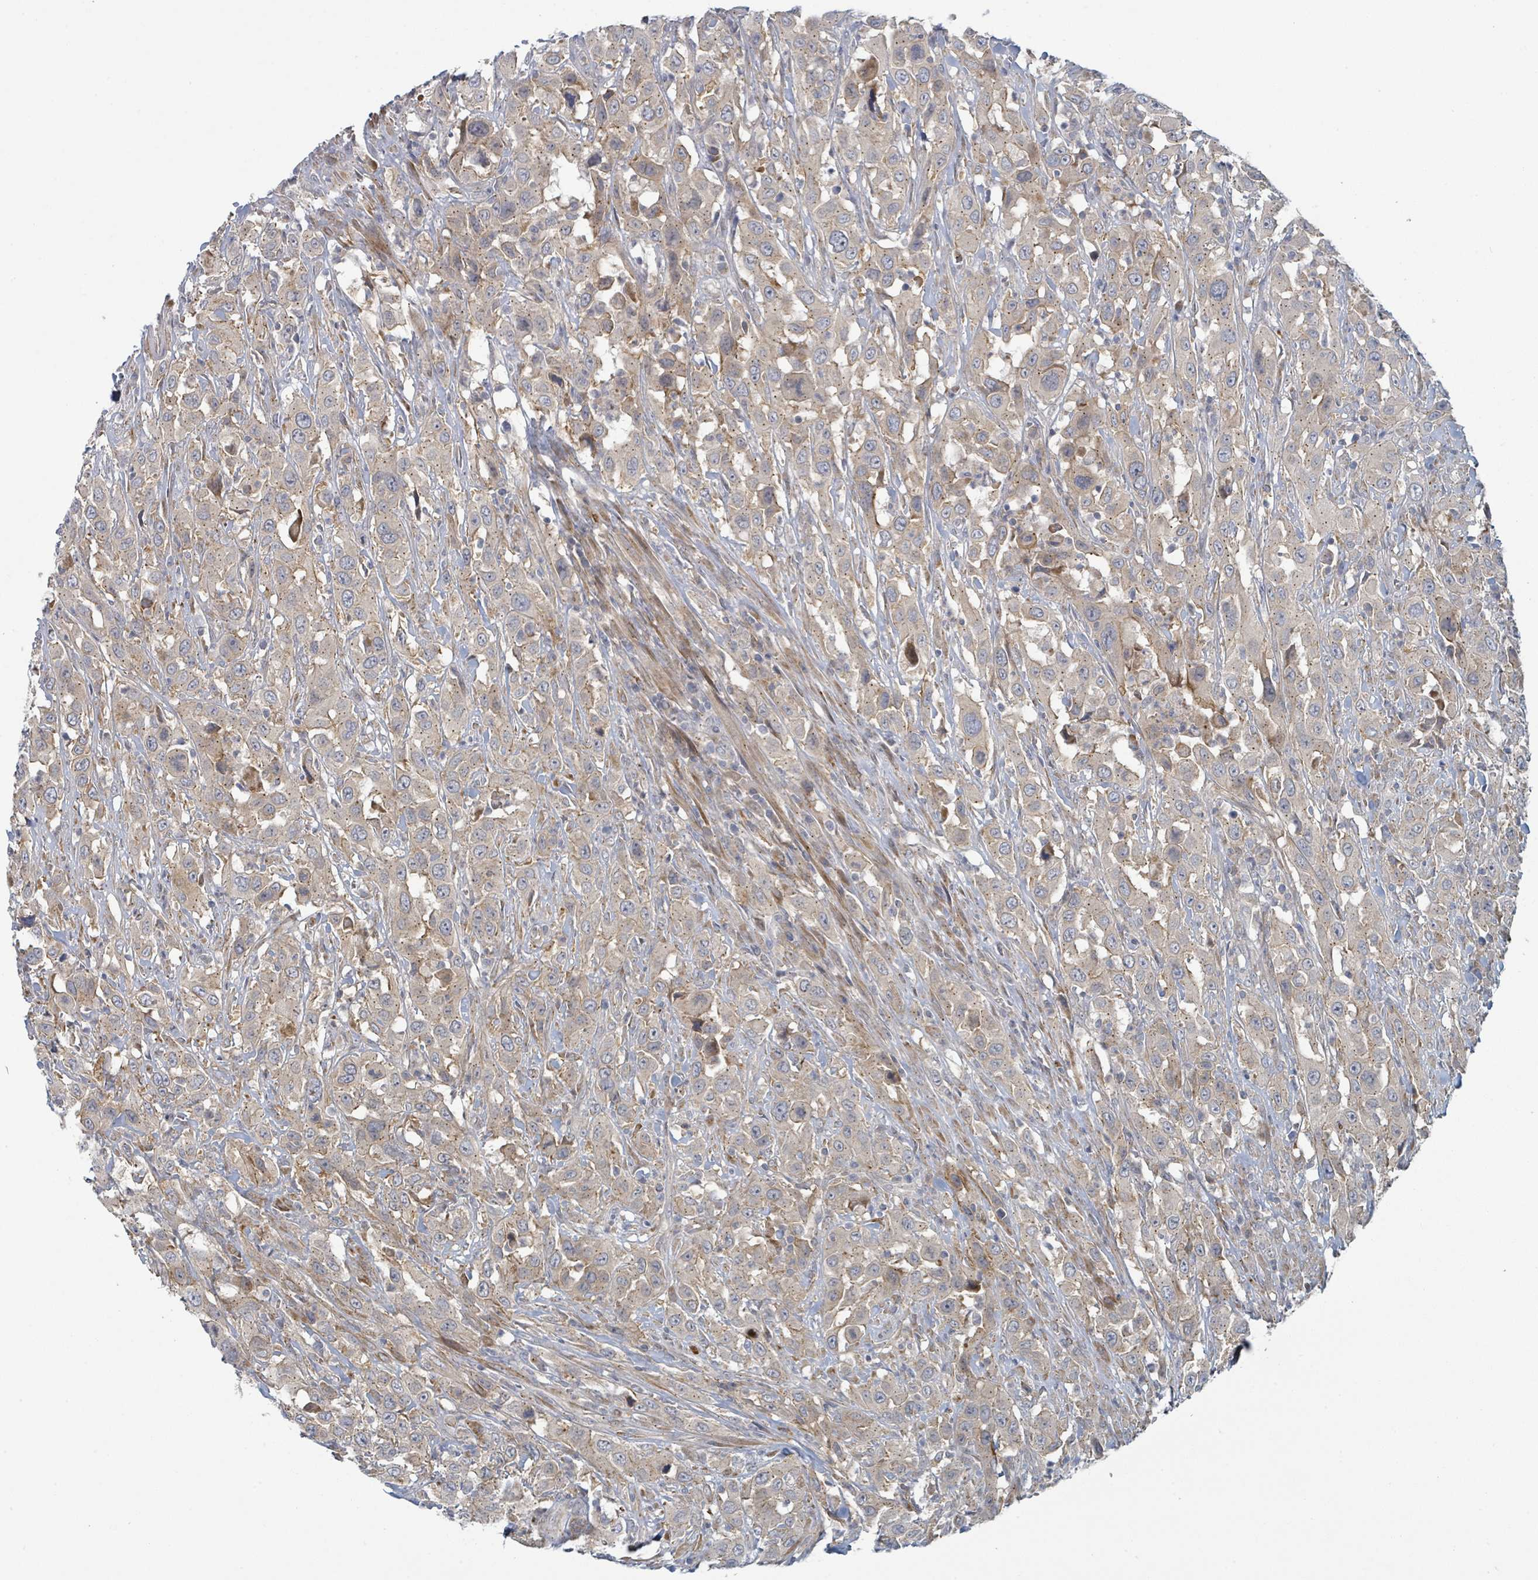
{"staining": {"intensity": "weak", "quantity": "<25%", "location": "cytoplasmic/membranous"}, "tissue": "urothelial cancer", "cell_type": "Tumor cells", "image_type": "cancer", "snomed": [{"axis": "morphology", "description": "Urothelial carcinoma, High grade"}, {"axis": "topography", "description": "Urinary bladder"}], "caption": "An IHC histopathology image of urothelial cancer is shown. There is no staining in tumor cells of urothelial cancer.", "gene": "COL5A3", "patient": {"sex": "male", "age": 61}}